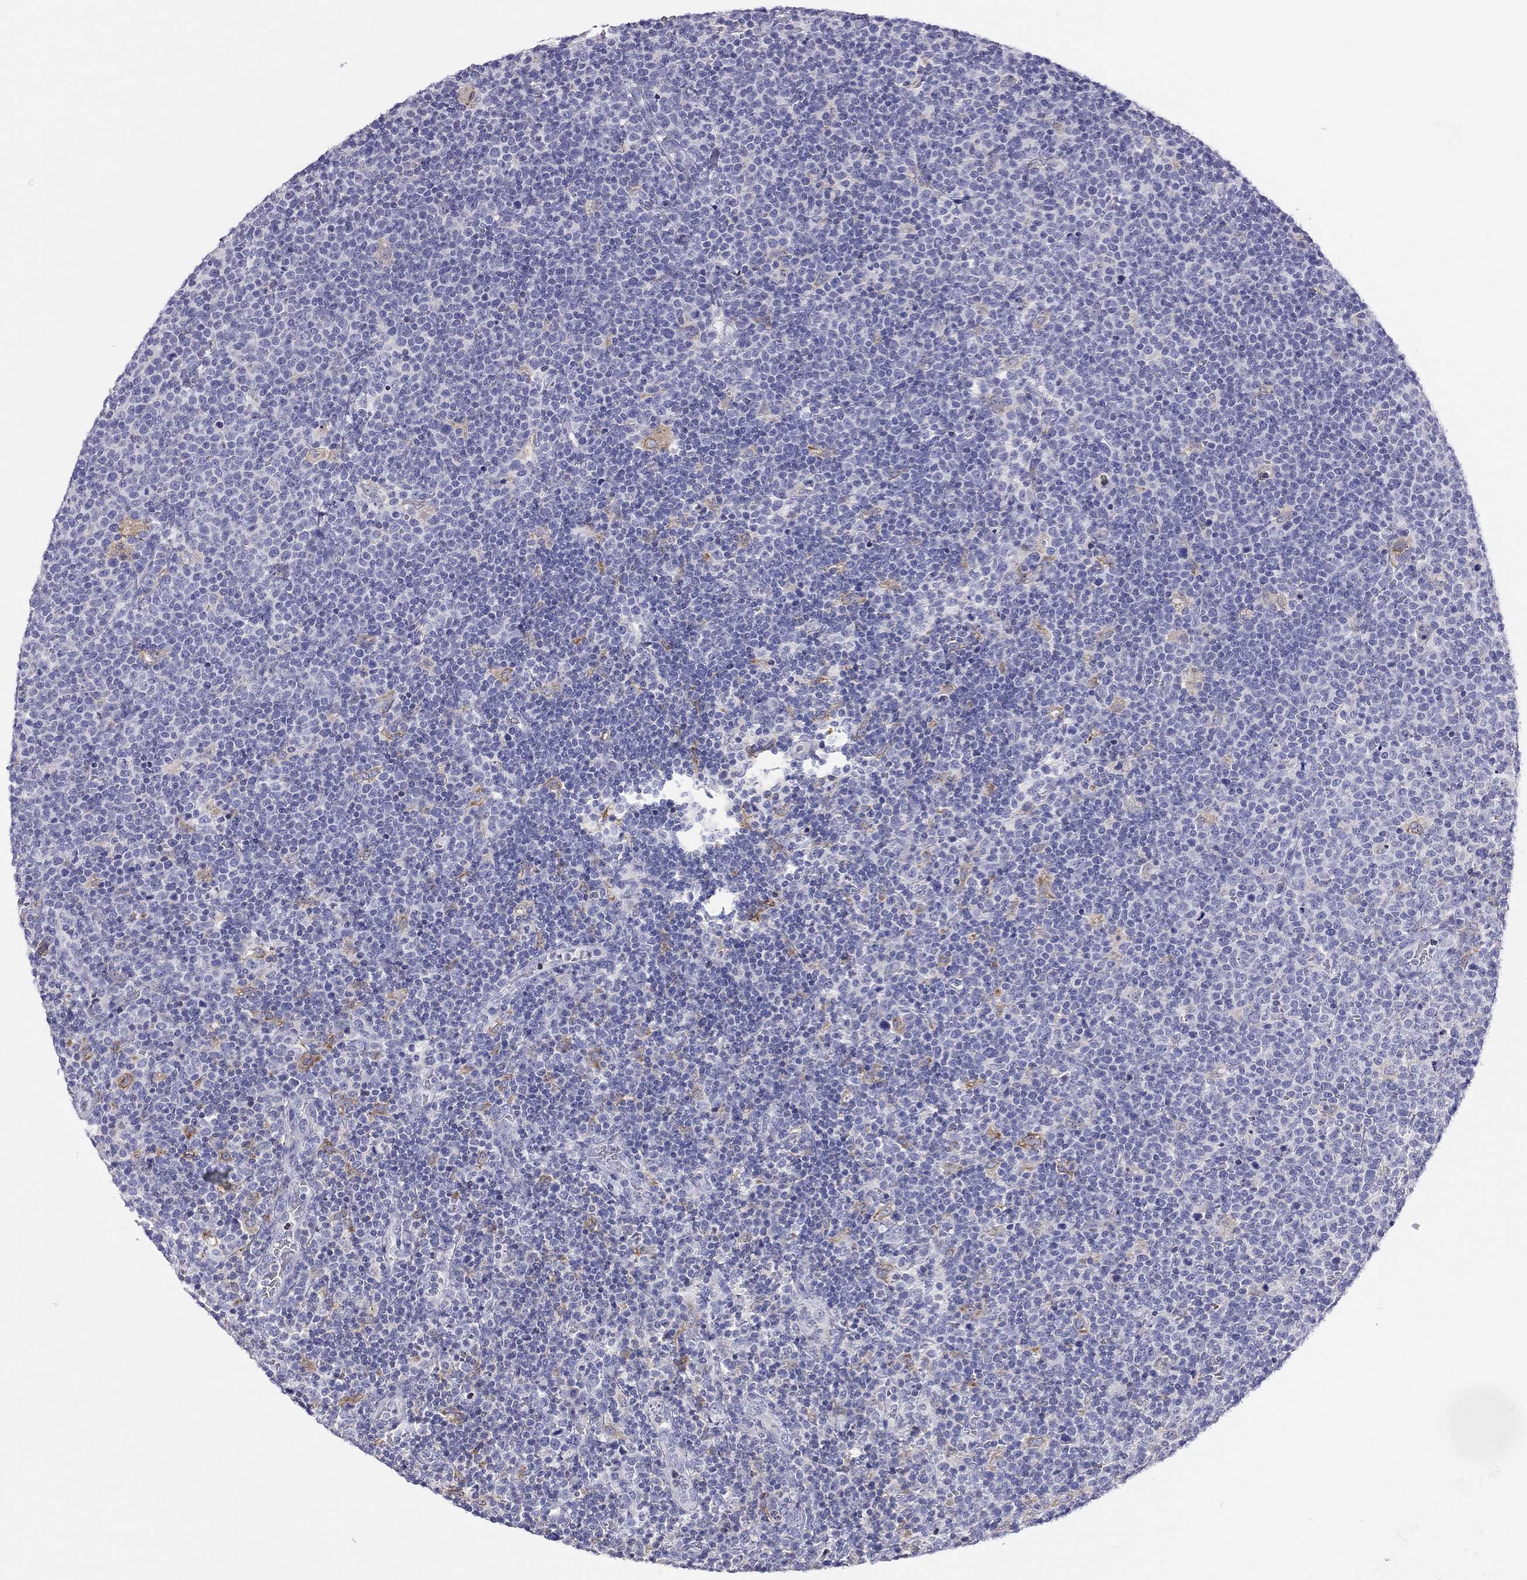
{"staining": {"intensity": "negative", "quantity": "none", "location": "none"}, "tissue": "lymphoma", "cell_type": "Tumor cells", "image_type": "cancer", "snomed": [{"axis": "morphology", "description": "Malignant lymphoma, non-Hodgkin's type, High grade"}, {"axis": "topography", "description": "Lymph node"}], "caption": "DAB immunohistochemical staining of lymphoma displays no significant staining in tumor cells. (DAB immunohistochemistry visualized using brightfield microscopy, high magnification).", "gene": "SLC46A2", "patient": {"sex": "male", "age": 61}}